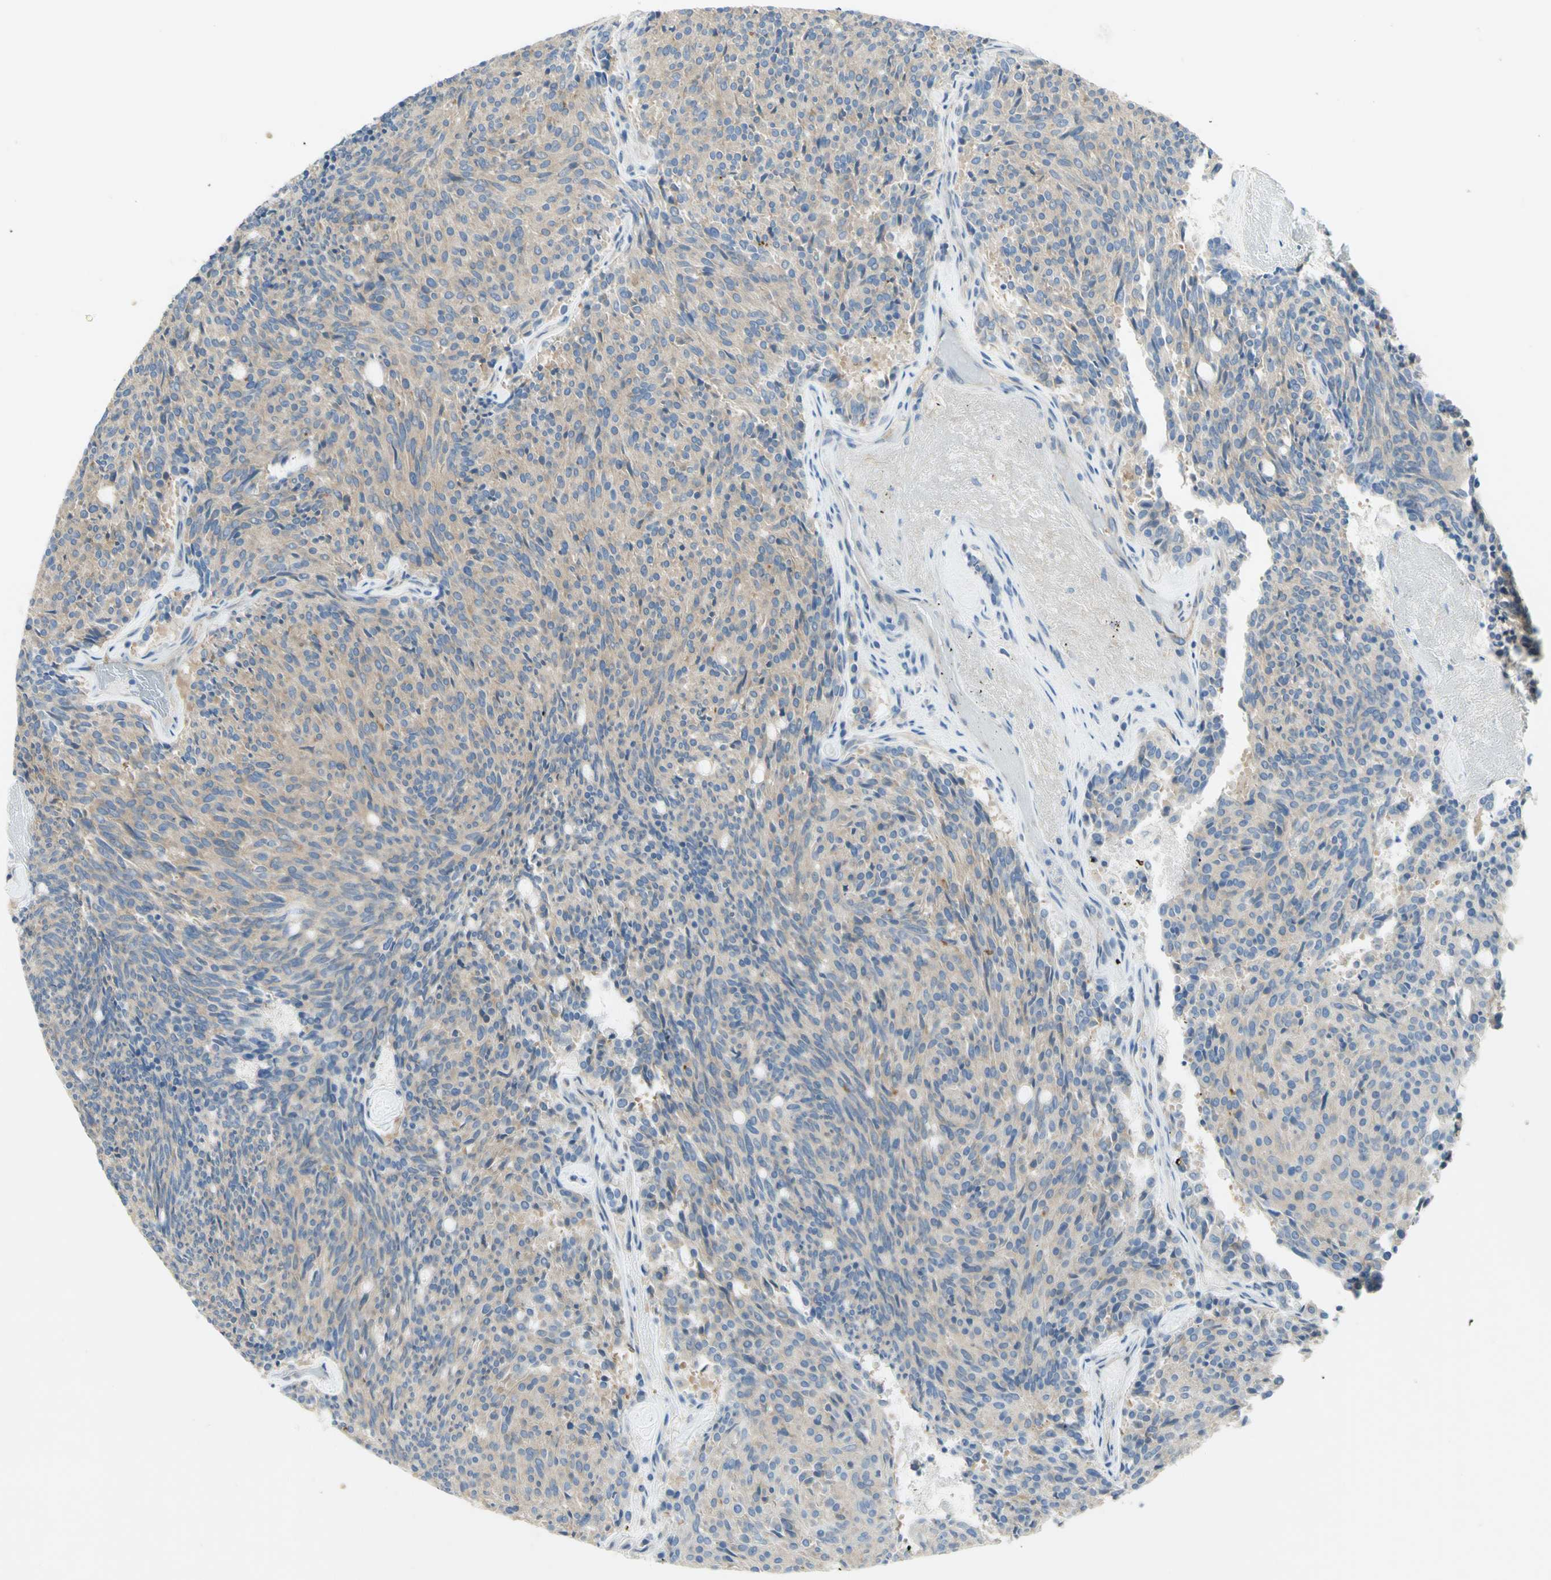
{"staining": {"intensity": "weak", "quantity": ">75%", "location": "cytoplasmic/membranous"}, "tissue": "carcinoid", "cell_type": "Tumor cells", "image_type": "cancer", "snomed": [{"axis": "morphology", "description": "Carcinoid, malignant, NOS"}, {"axis": "topography", "description": "Pancreas"}], "caption": "IHC photomicrograph of human carcinoid stained for a protein (brown), which demonstrates low levels of weak cytoplasmic/membranous staining in about >75% of tumor cells.", "gene": "DYNC1H1", "patient": {"sex": "female", "age": 54}}